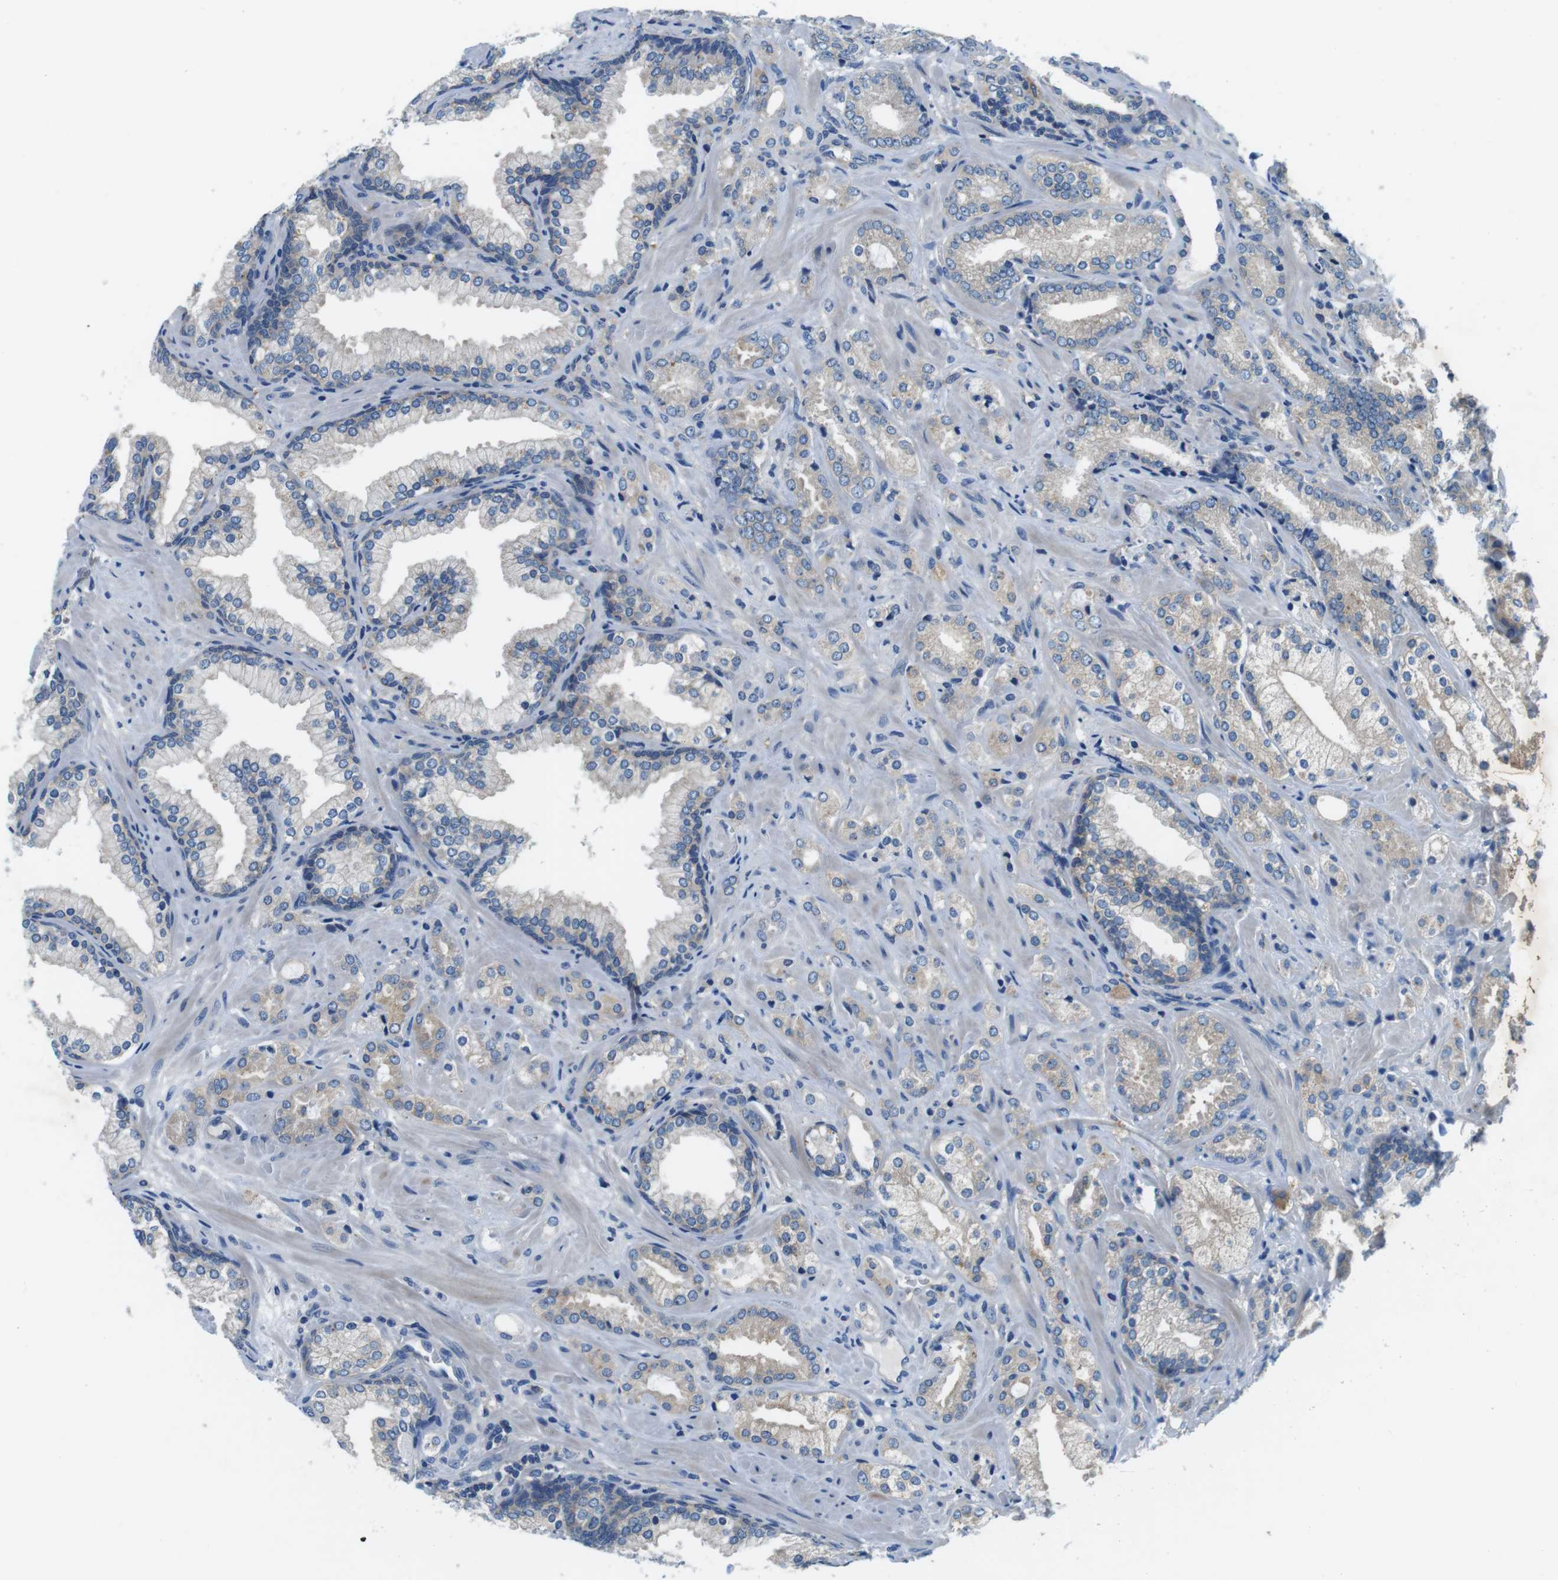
{"staining": {"intensity": "weak", "quantity": "<25%", "location": "cytoplasmic/membranous"}, "tissue": "prostate cancer", "cell_type": "Tumor cells", "image_type": "cancer", "snomed": [{"axis": "morphology", "description": "Adenocarcinoma, High grade"}, {"axis": "topography", "description": "Prostate"}], "caption": "Tumor cells show no significant protein expression in prostate cancer (adenocarcinoma (high-grade)). The staining was performed using DAB (3,3'-diaminobenzidine) to visualize the protein expression in brown, while the nuclei were stained in blue with hematoxylin (Magnification: 20x).", "gene": "DENND4C", "patient": {"sex": "male", "age": 64}}